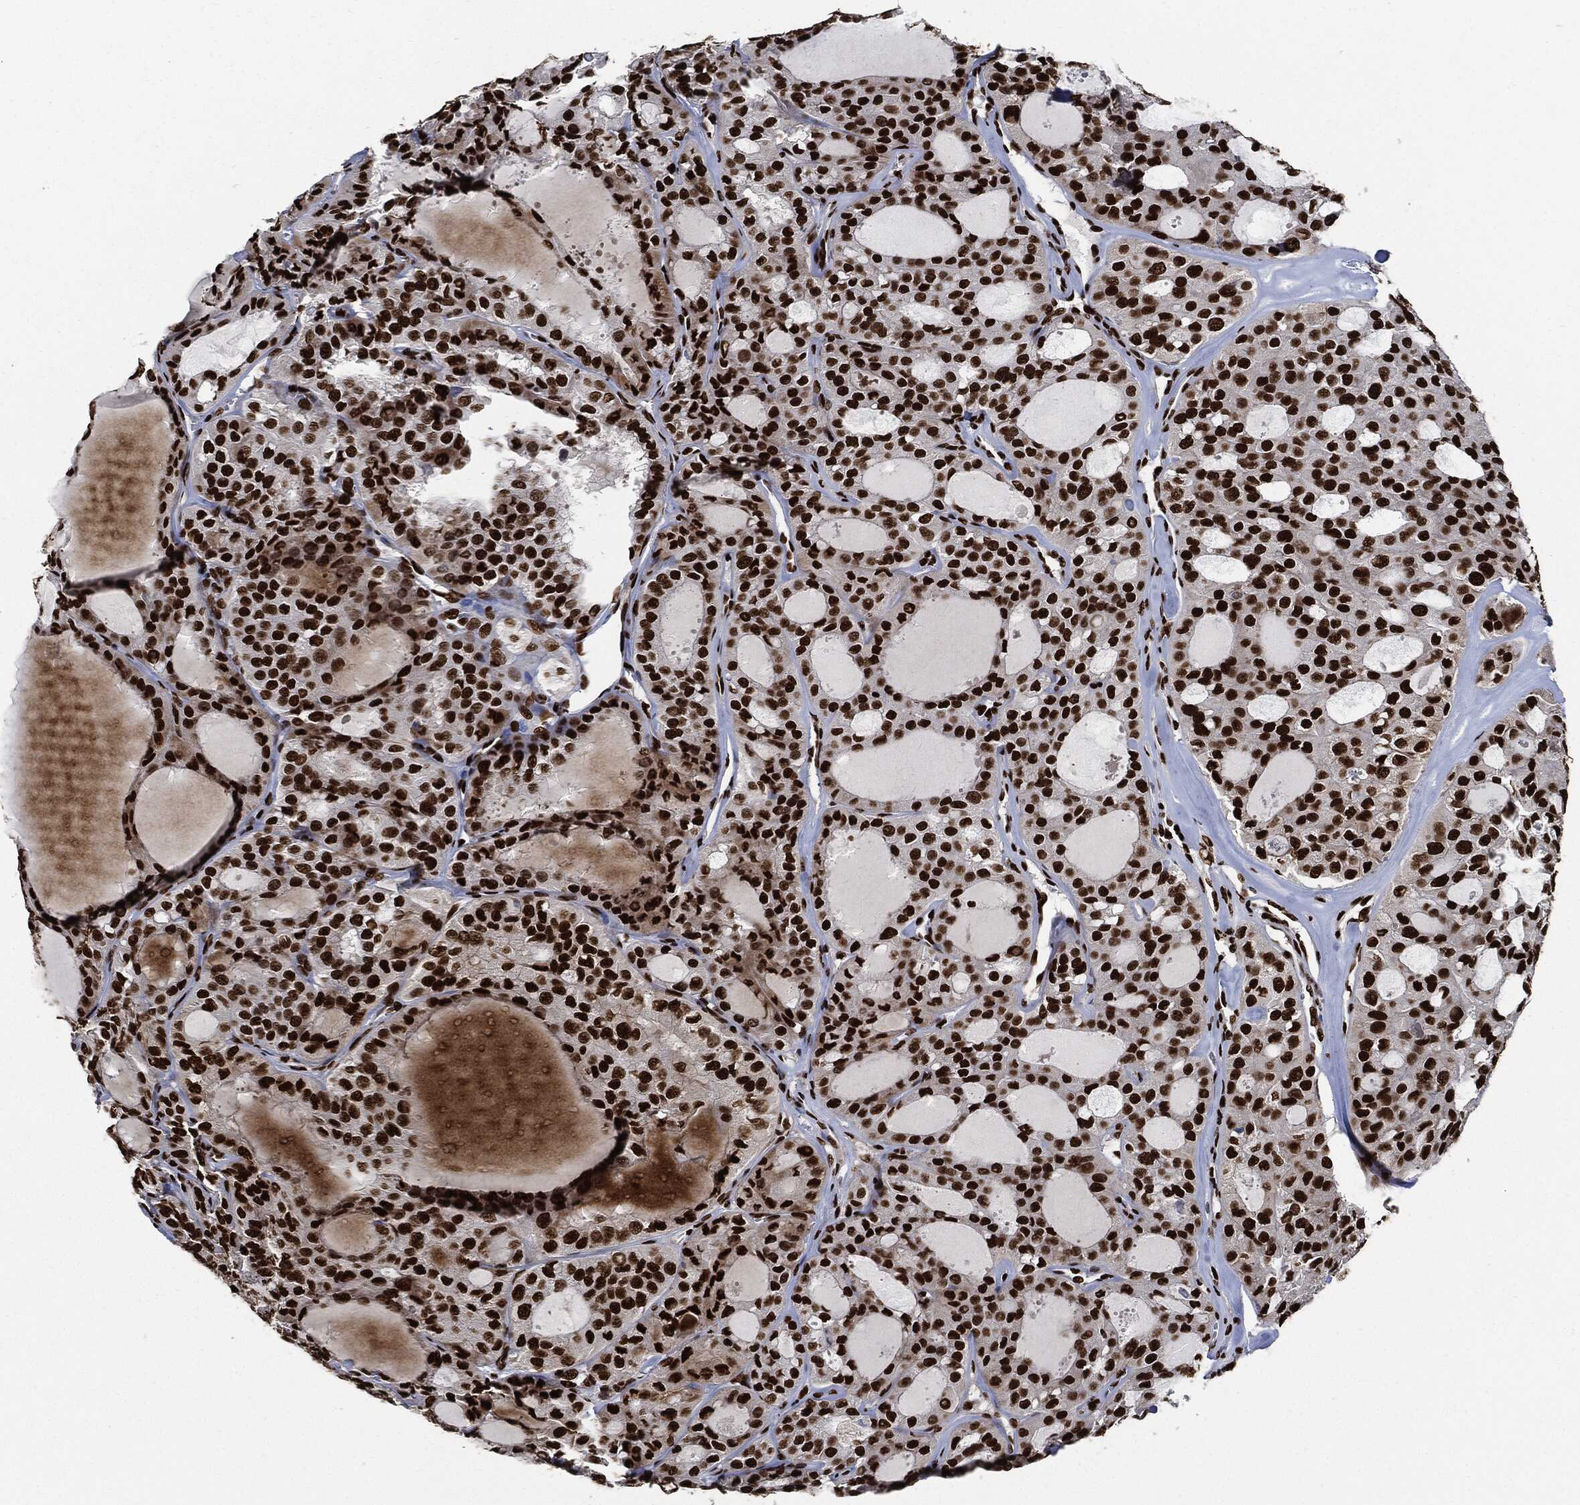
{"staining": {"intensity": "strong", "quantity": ">75%", "location": "nuclear"}, "tissue": "thyroid cancer", "cell_type": "Tumor cells", "image_type": "cancer", "snomed": [{"axis": "morphology", "description": "Follicular adenoma carcinoma, NOS"}, {"axis": "topography", "description": "Thyroid gland"}], "caption": "Tumor cells demonstrate strong nuclear positivity in approximately >75% of cells in follicular adenoma carcinoma (thyroid). The staining was performed using DAB, with brown indicating positive protein expression. Nuclei are stained blue with hematoxylin.", "gene": "RECQL", "patient": {"sex": "male", "age": 75}}